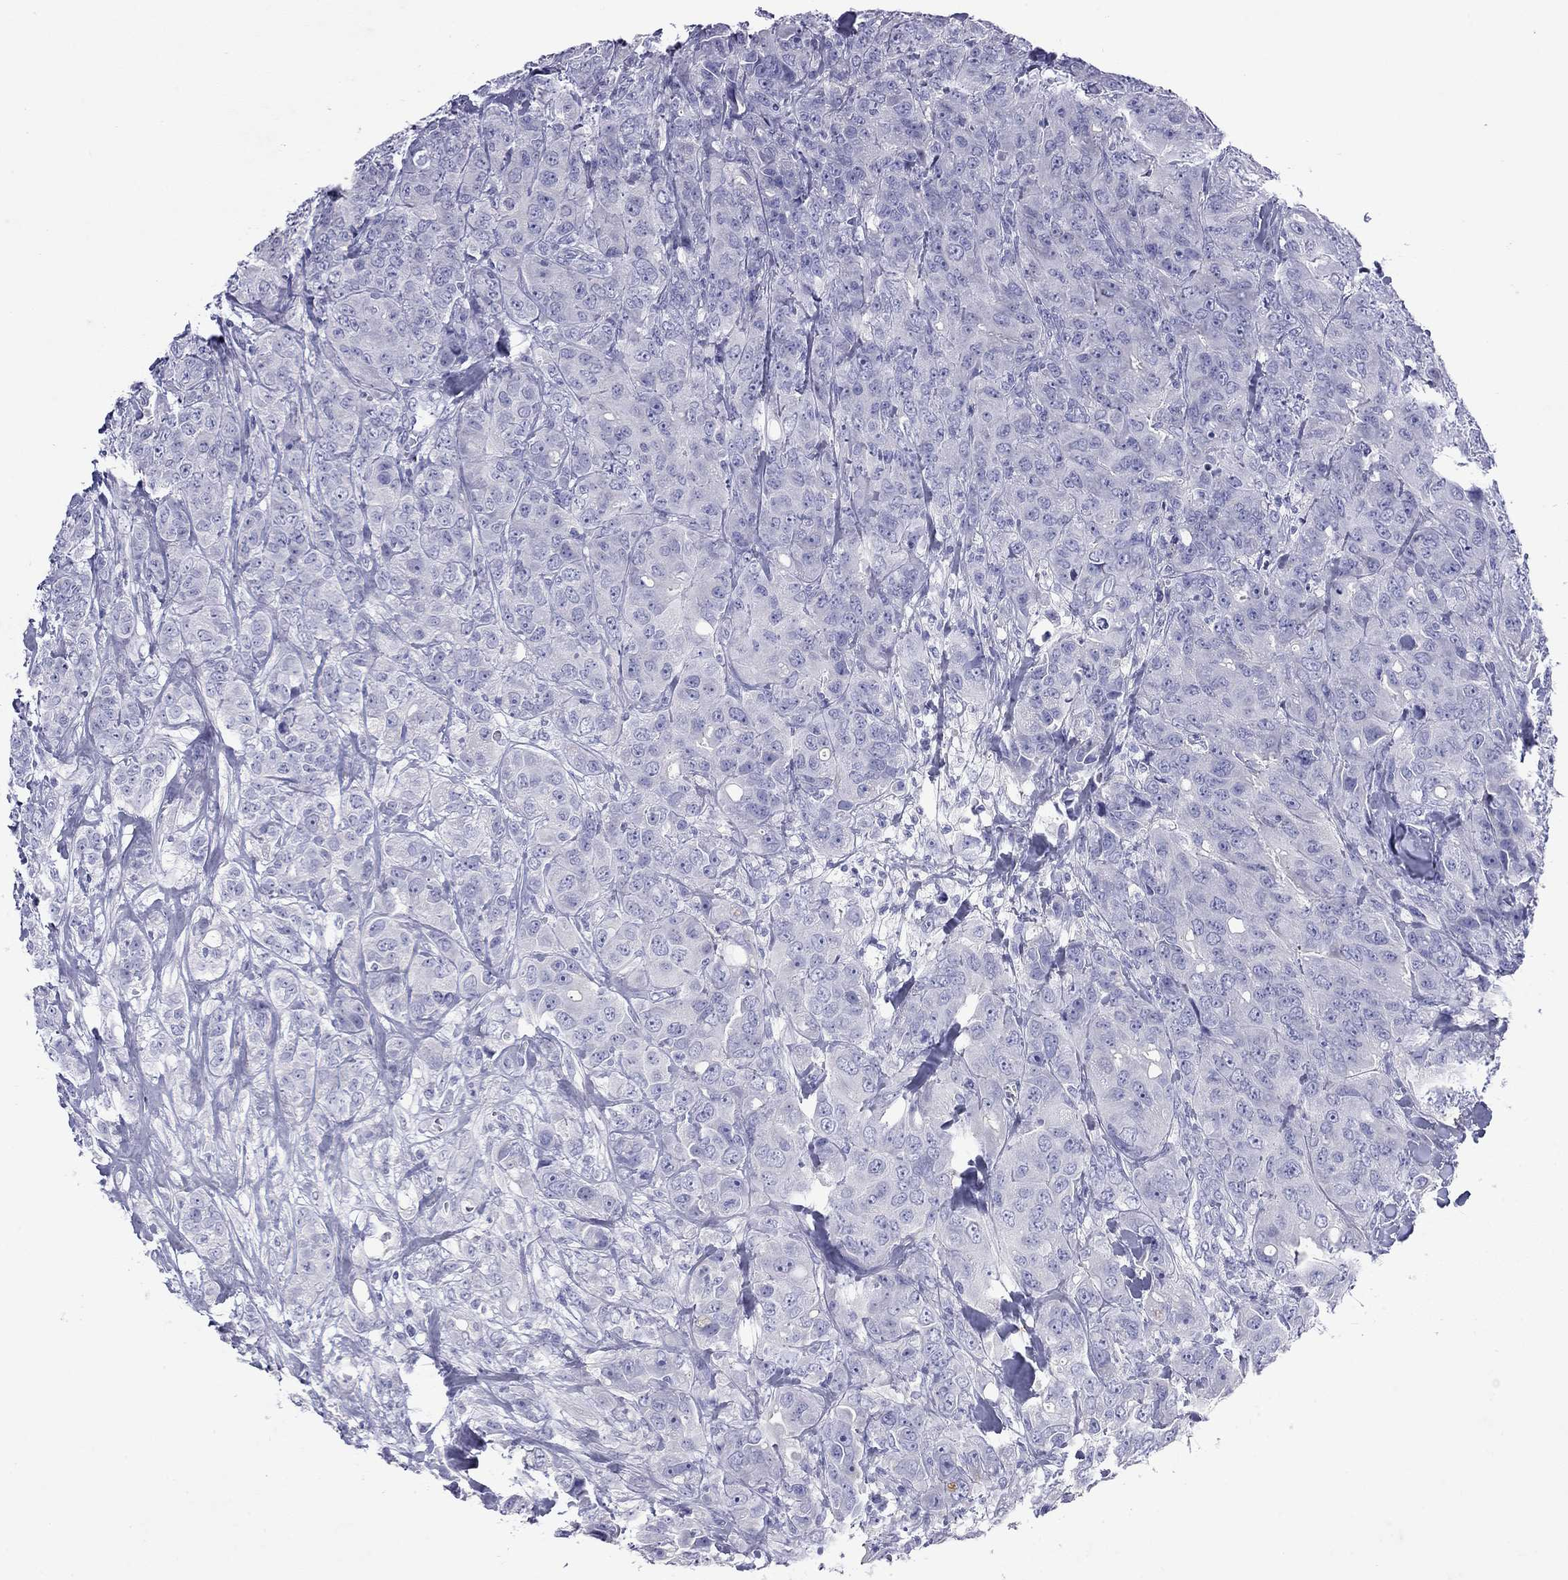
{"staining": {"intensity": "negative", "quantity": "none", "location": "none"}, "tissue": "breast cancer", "cell_type": "Tumor cells", "image_type": "cancer", "snomed": [{"axis": "morphology", "description": "Duct carcinoma"}, {"axis": "topography", "description": "Breast"}], "caption": "An immunohistochemistry (IHC) micrograph of breast cancer (invasive ductal carcinoma) is shown. There is no staining in tumor cells of breast cancer (invasive ductal carcinoma).", "gene": "GNAT3", "patient": {"sex": "female", "age": 43}}